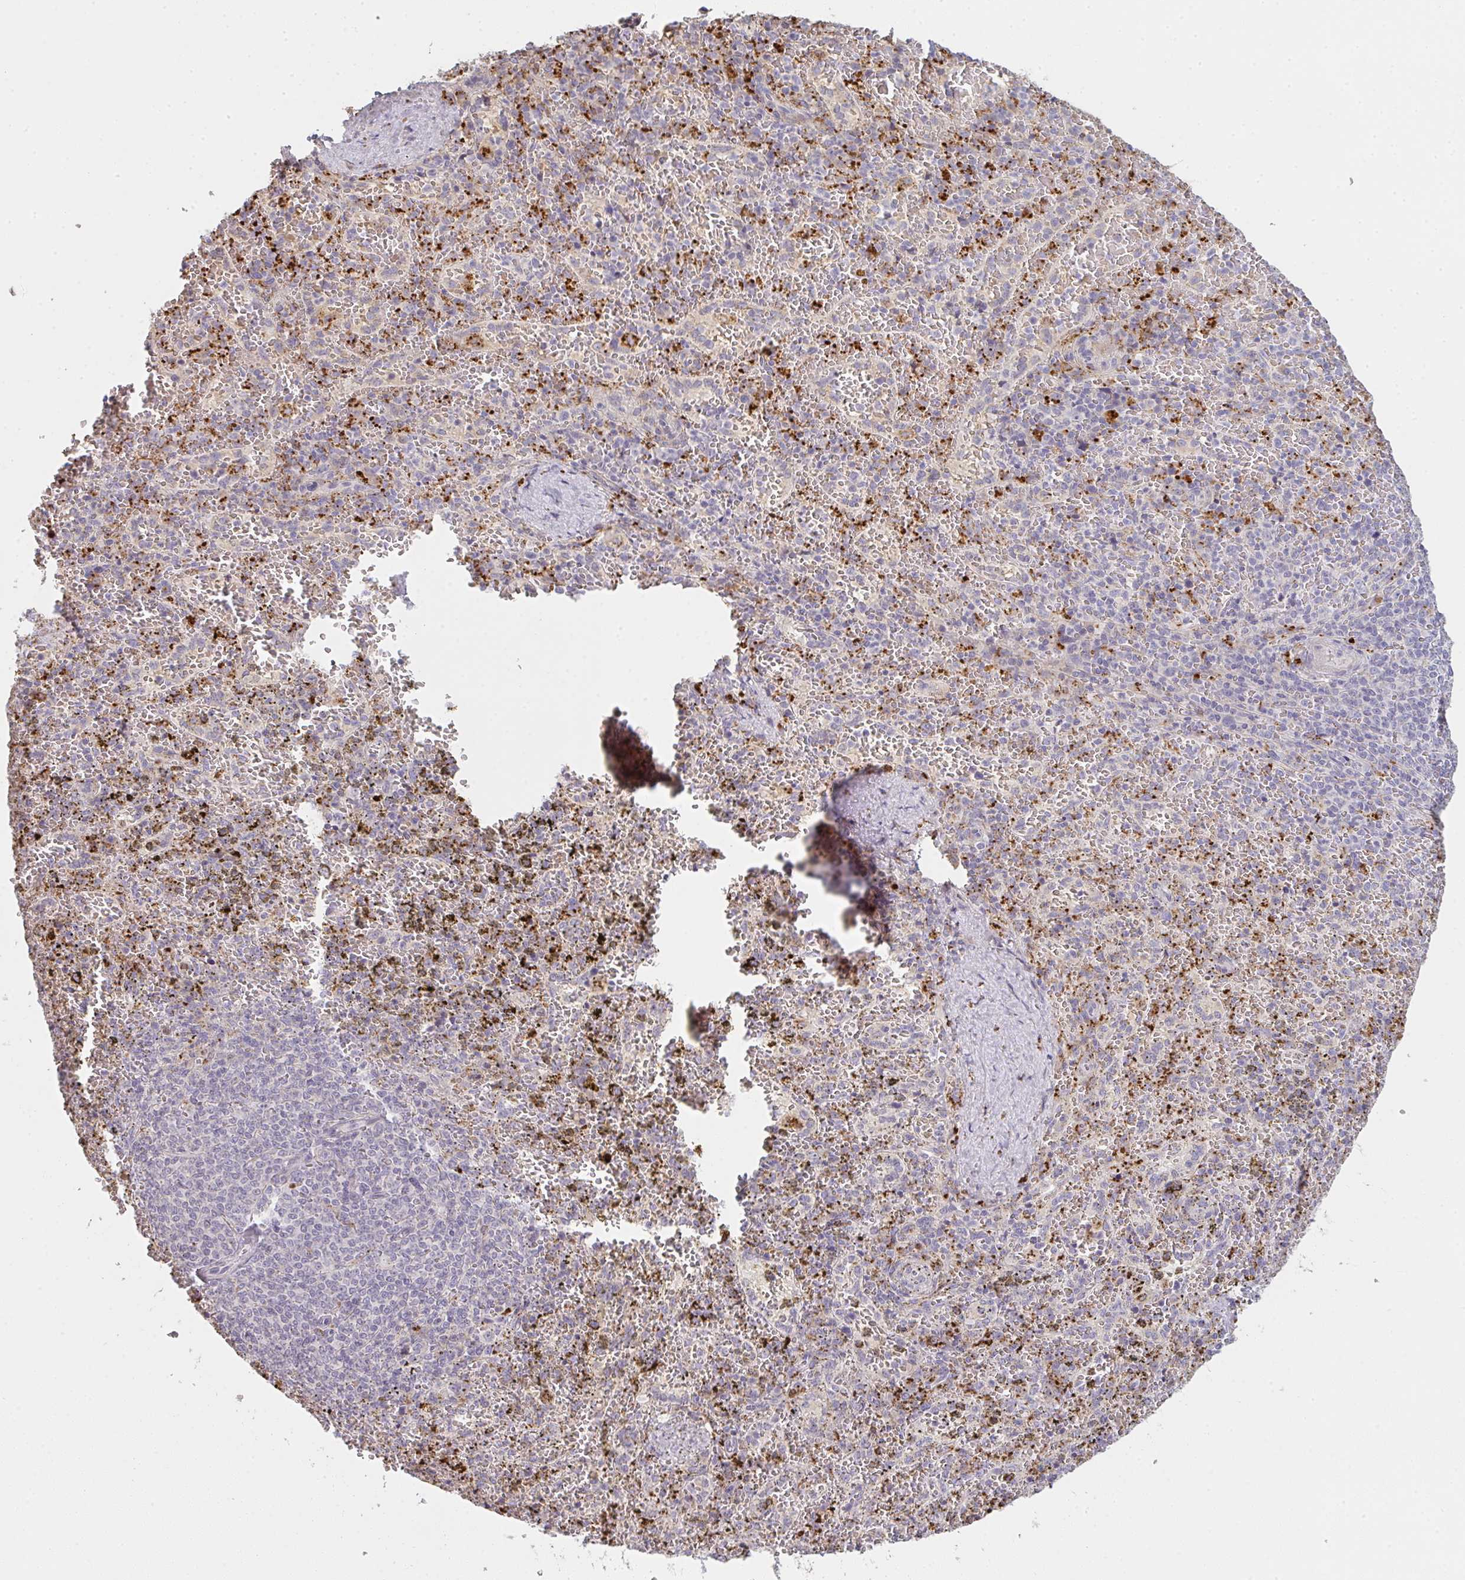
{"staining": {"intensity": "negative", "quantity": "none", "location": "none"}, "tissue": "spleen", "cell_type": "Cells in red pulp", "image_type": "normal", "snomed": [{"axis": "morphology", "description": "Normal tissue, NOS"}, {"axis": "topography", "description": "Spleen"}], "caption": "DAB immunohistochemical staining of normal human spleen reveals no significant positivity in cells in red pulp. (Immunohistochemistry, brightfield microscopy, high magnification).", "gene": "TMEM237", "patient": {"sex": "female", "age": 50}}